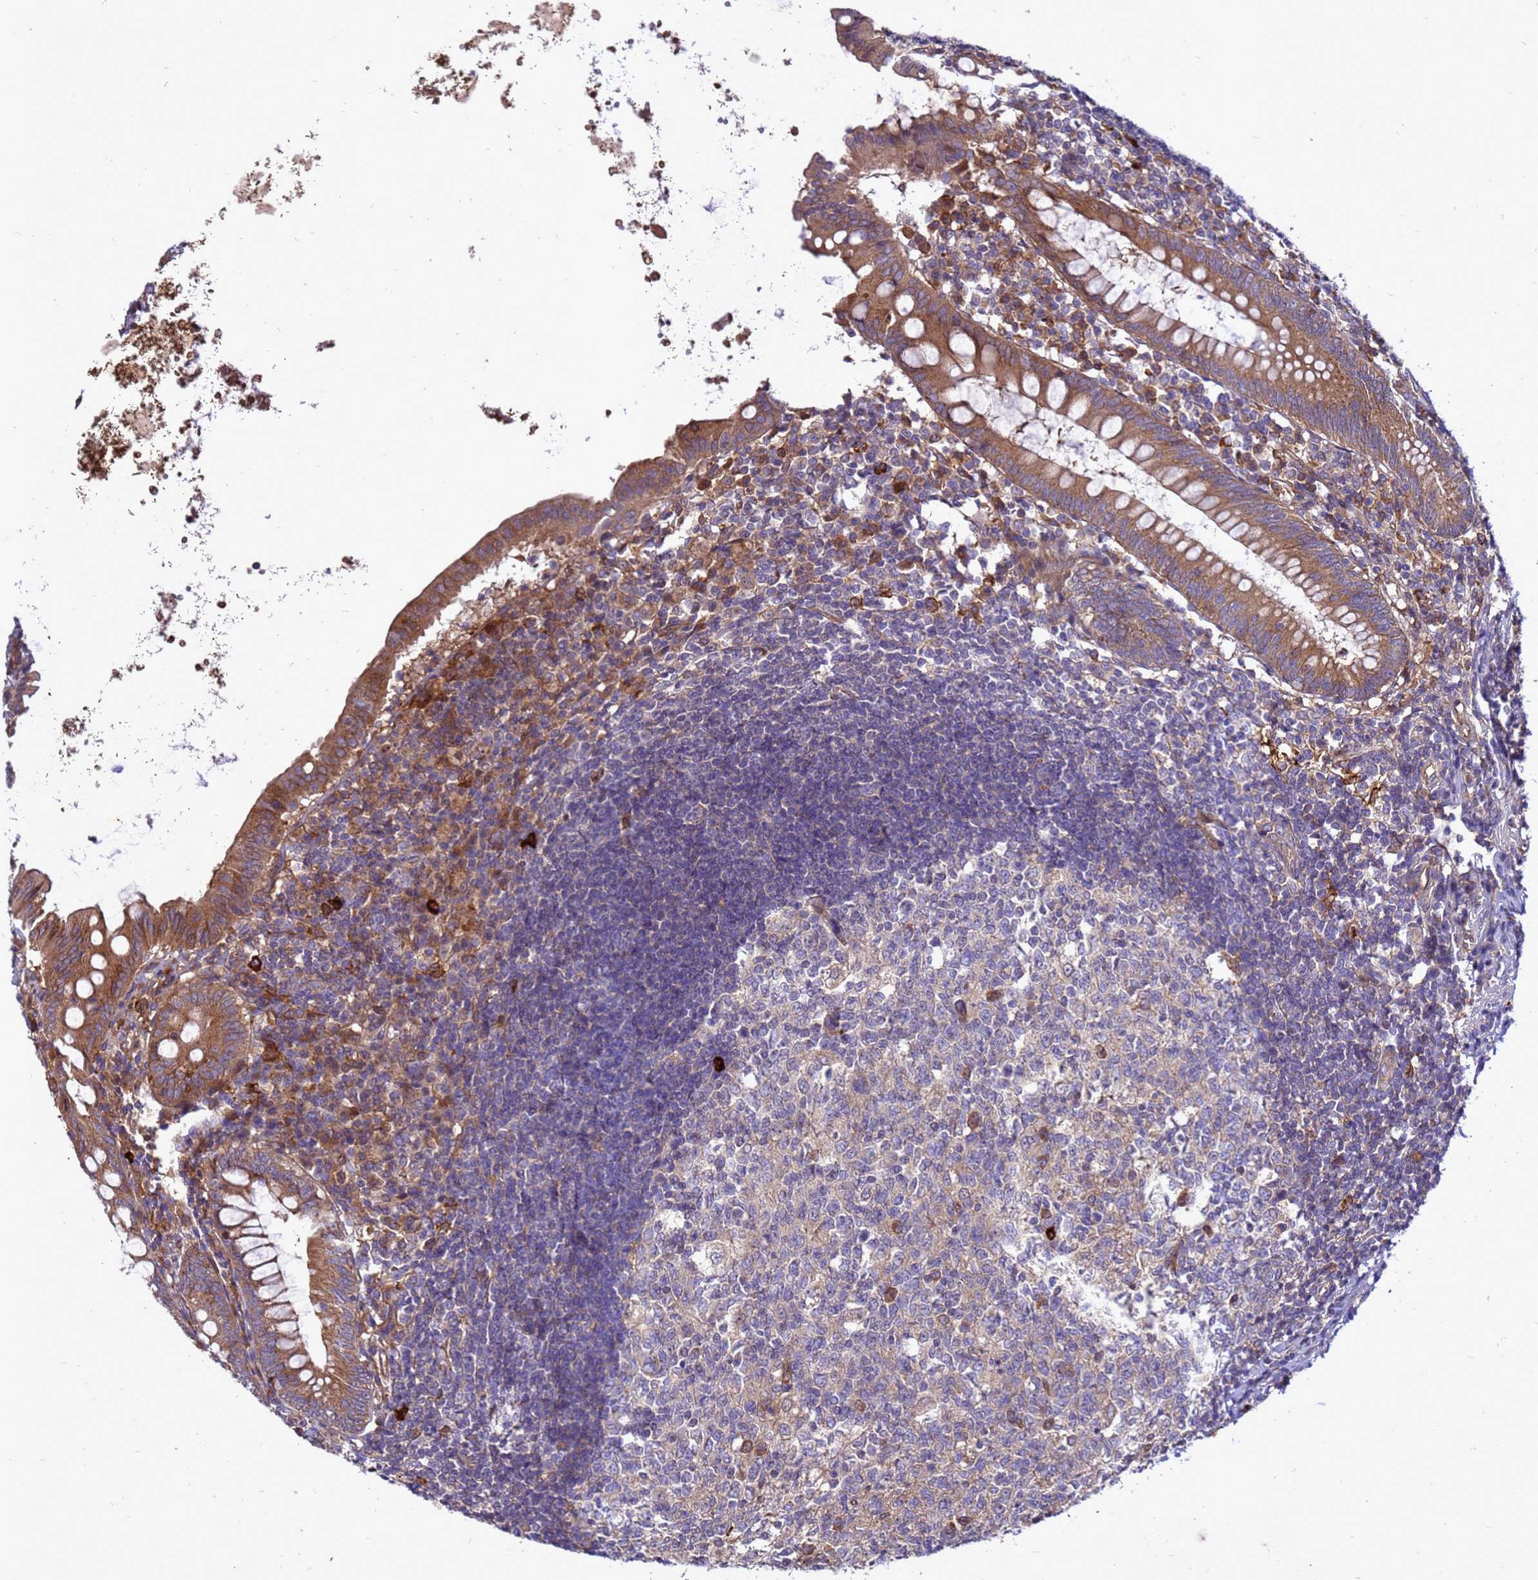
{"staining": {"intensity": "moderate", "quantity": ">75%", "location": "cytoplasmic/membranous"}, "tissue": "appendix", "cell_type": "Glandular cells", "image_type": "normal", "snomed": [{"axis": "morphology", "description": "Normal tissue, NOS"}, {"axis": "topography", "description": "Appendix"}], "caption": "High-magnification brightfield microscopy of unremarkable appendix stained with DAB (brown) and counterstained with hematoxylin (blue). glandular cells exhibit moderate cytoplasmic/membranous positivity is appreciated in about>75% of cells. Immunohistochemistry stains the protein in brown and the nuclei are stained blue.", "gene": "RNF215", "patient": {"sex": "female", "age": 54}}